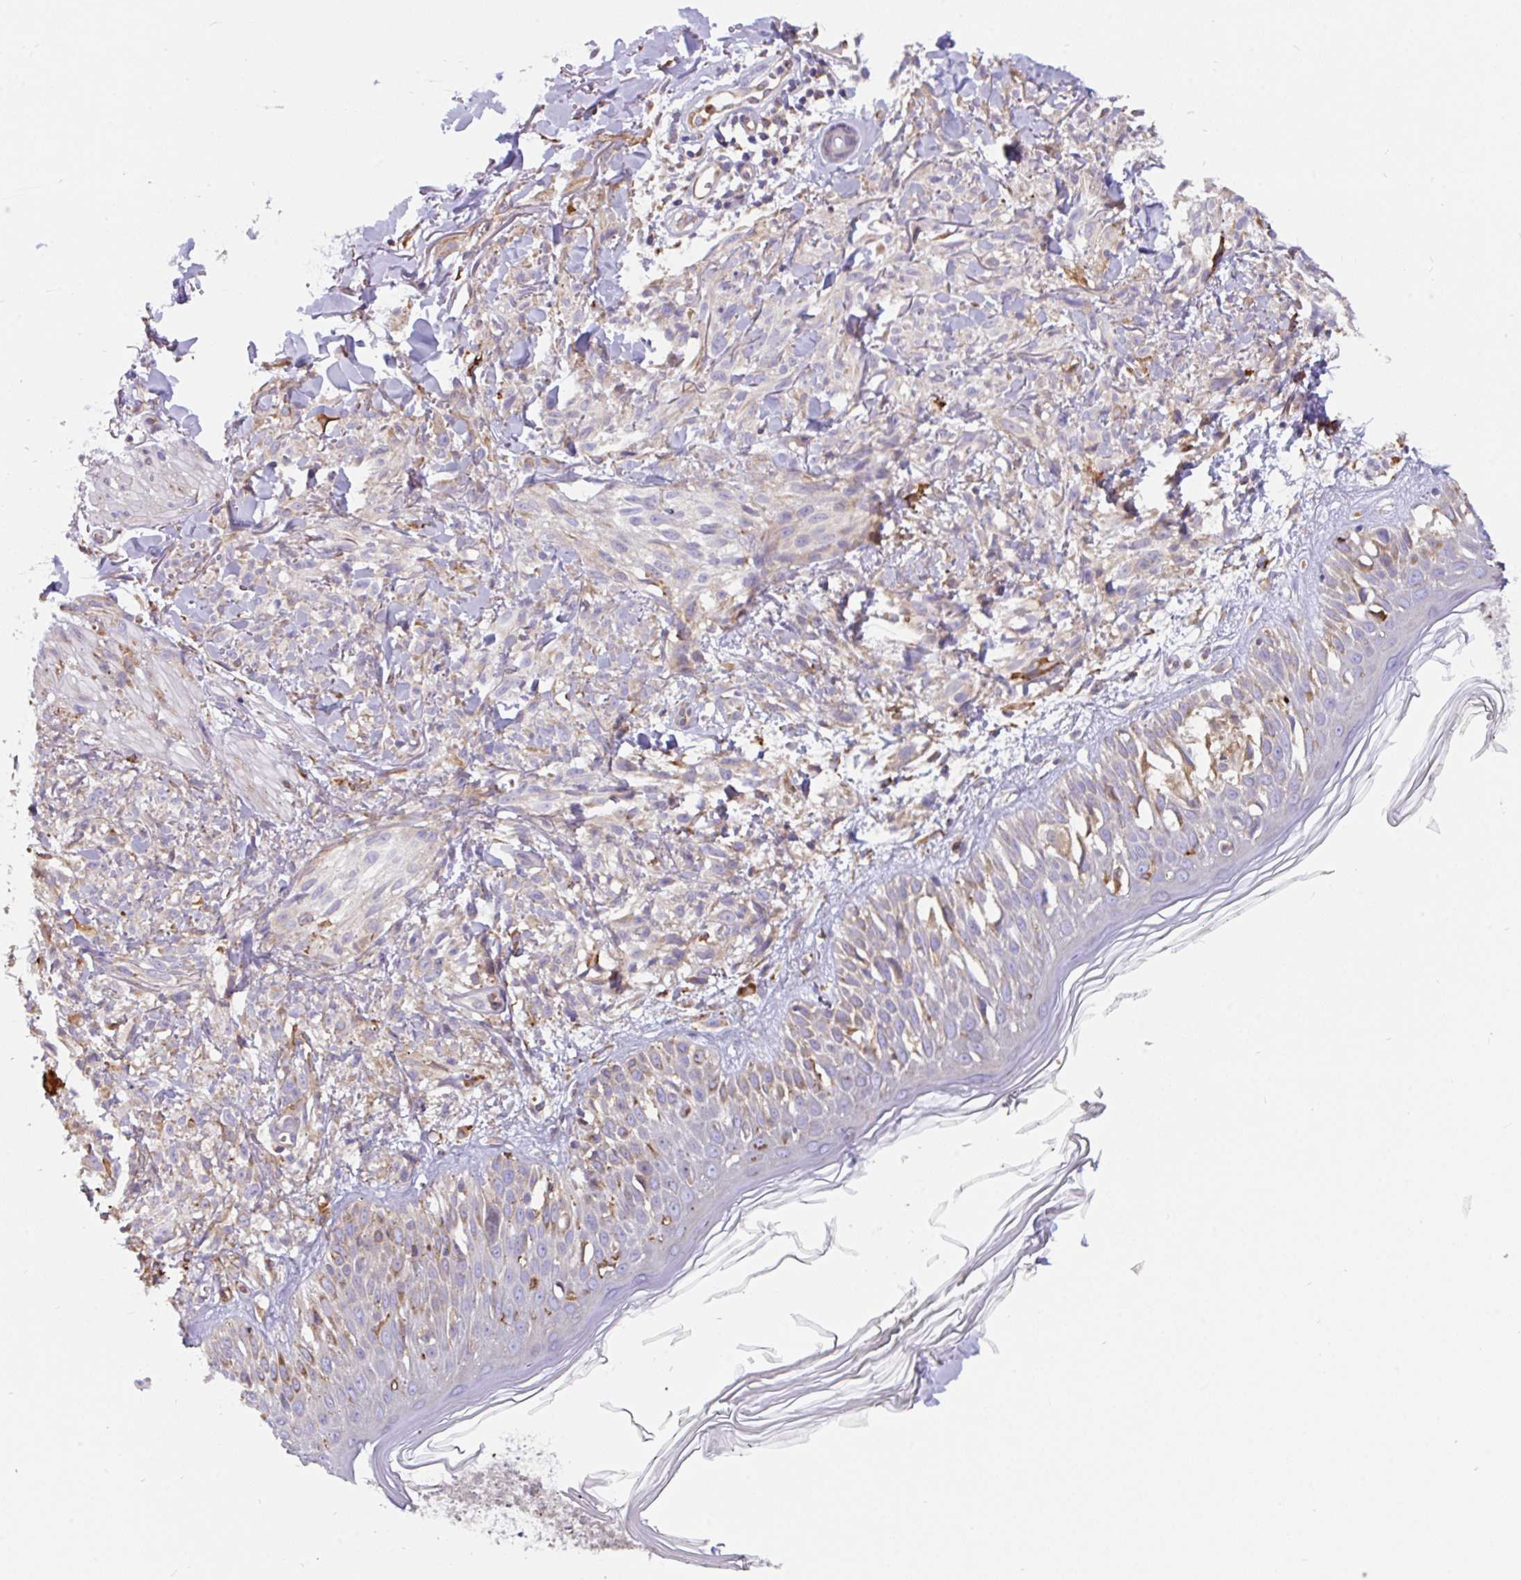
{"staining": {"intensity": "negative", "quantity": "none", "location": "none"}, "tissue": "melanoma", "cell_type": "Tumor cells", "image_type": "cancer", "snomed": [{"axis": "morphology", "description": "Malignant melanoma, NOS"}, {"axis": "topography", "description": "Skin of forearm"}], "caption": "The immunohistochemistry (IHC) micrograph has no significant positivity in tumor cells of malignant melanoma tissue.", "gene": "EML5", "patient": {"sex": "female", "age": 65}}